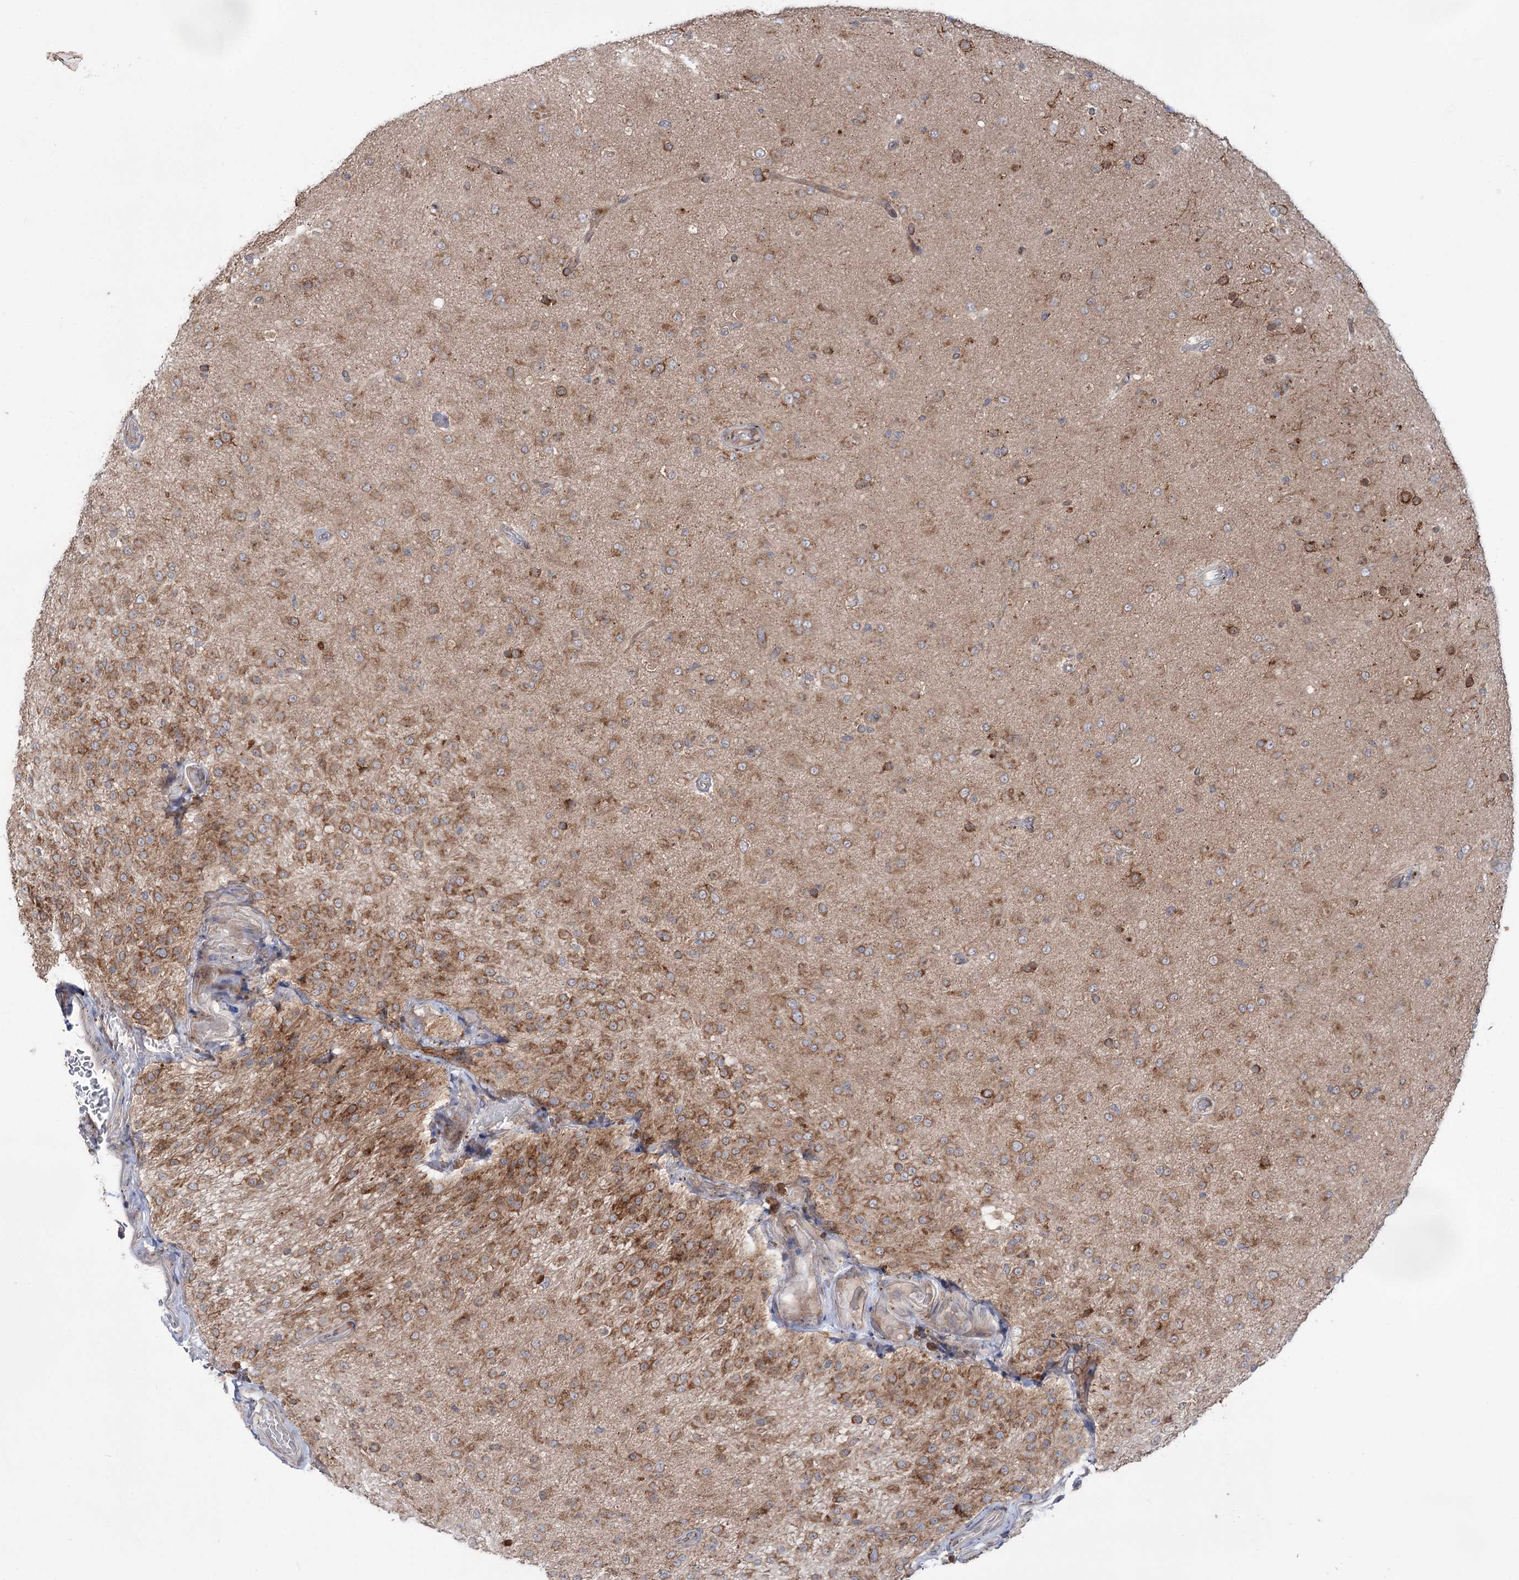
{"staining": {"intensity": "moderate", "quantity": ">75%", "location": "cytoplasmic/membranous"}, "tissue": "glioma", "cell_type": "Tumor cells", "image_type": "cancer", "snomed": [{"axis": "morphology", "description": "Glioma, malignant, Low grade"}, {"axis": "topography", "description": "Brain"}], "caption": "The photomicrograph demonstrates a brown stain indicating the presence of a protein in the cytoplasmic/membranous of tumor cells in low-grade glioma (malignant).", "gene": "VWA2", "patient": {"sex": "male", "age": 65}}